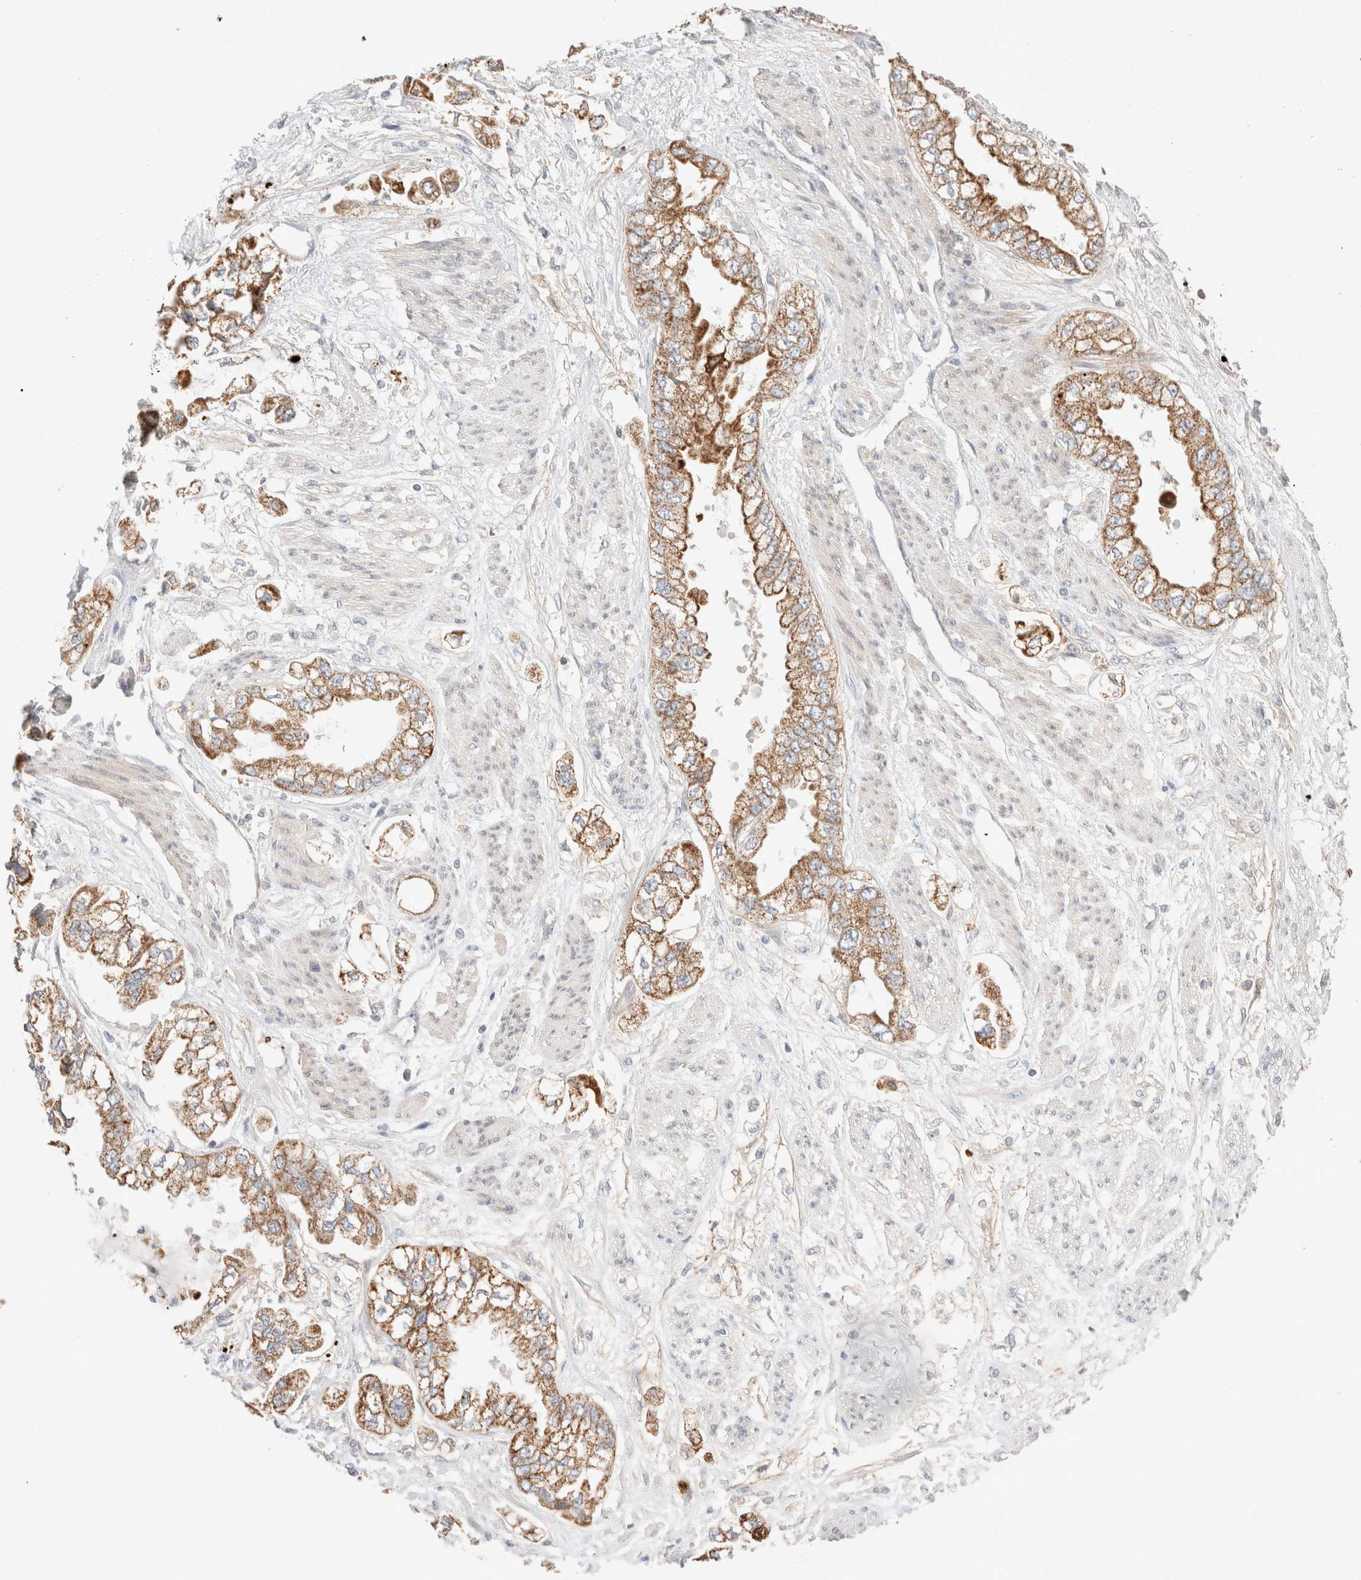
{"staining": {"intensity": "moderate", "quantity": ">75%", "location": "cytoplasmic/membranous"}, "tissue": "stomach cancer", "cell_type": "Tumor cells", "image_type": "cancer", "snomed": [{"axis": "morphology", "description": "Adenocarcinoma, NOS"}, {"axis": "topography", "description": "Stomach"}], "caption": "Human stomach cancer (adenocarcinoma) stained for a protein (brown) shows moderate cytoplasmic/membranous positive positivity in about >75% of tumor cells.", "gene": "TRIM41", "patient": {"sex": "male", "age": 62}}